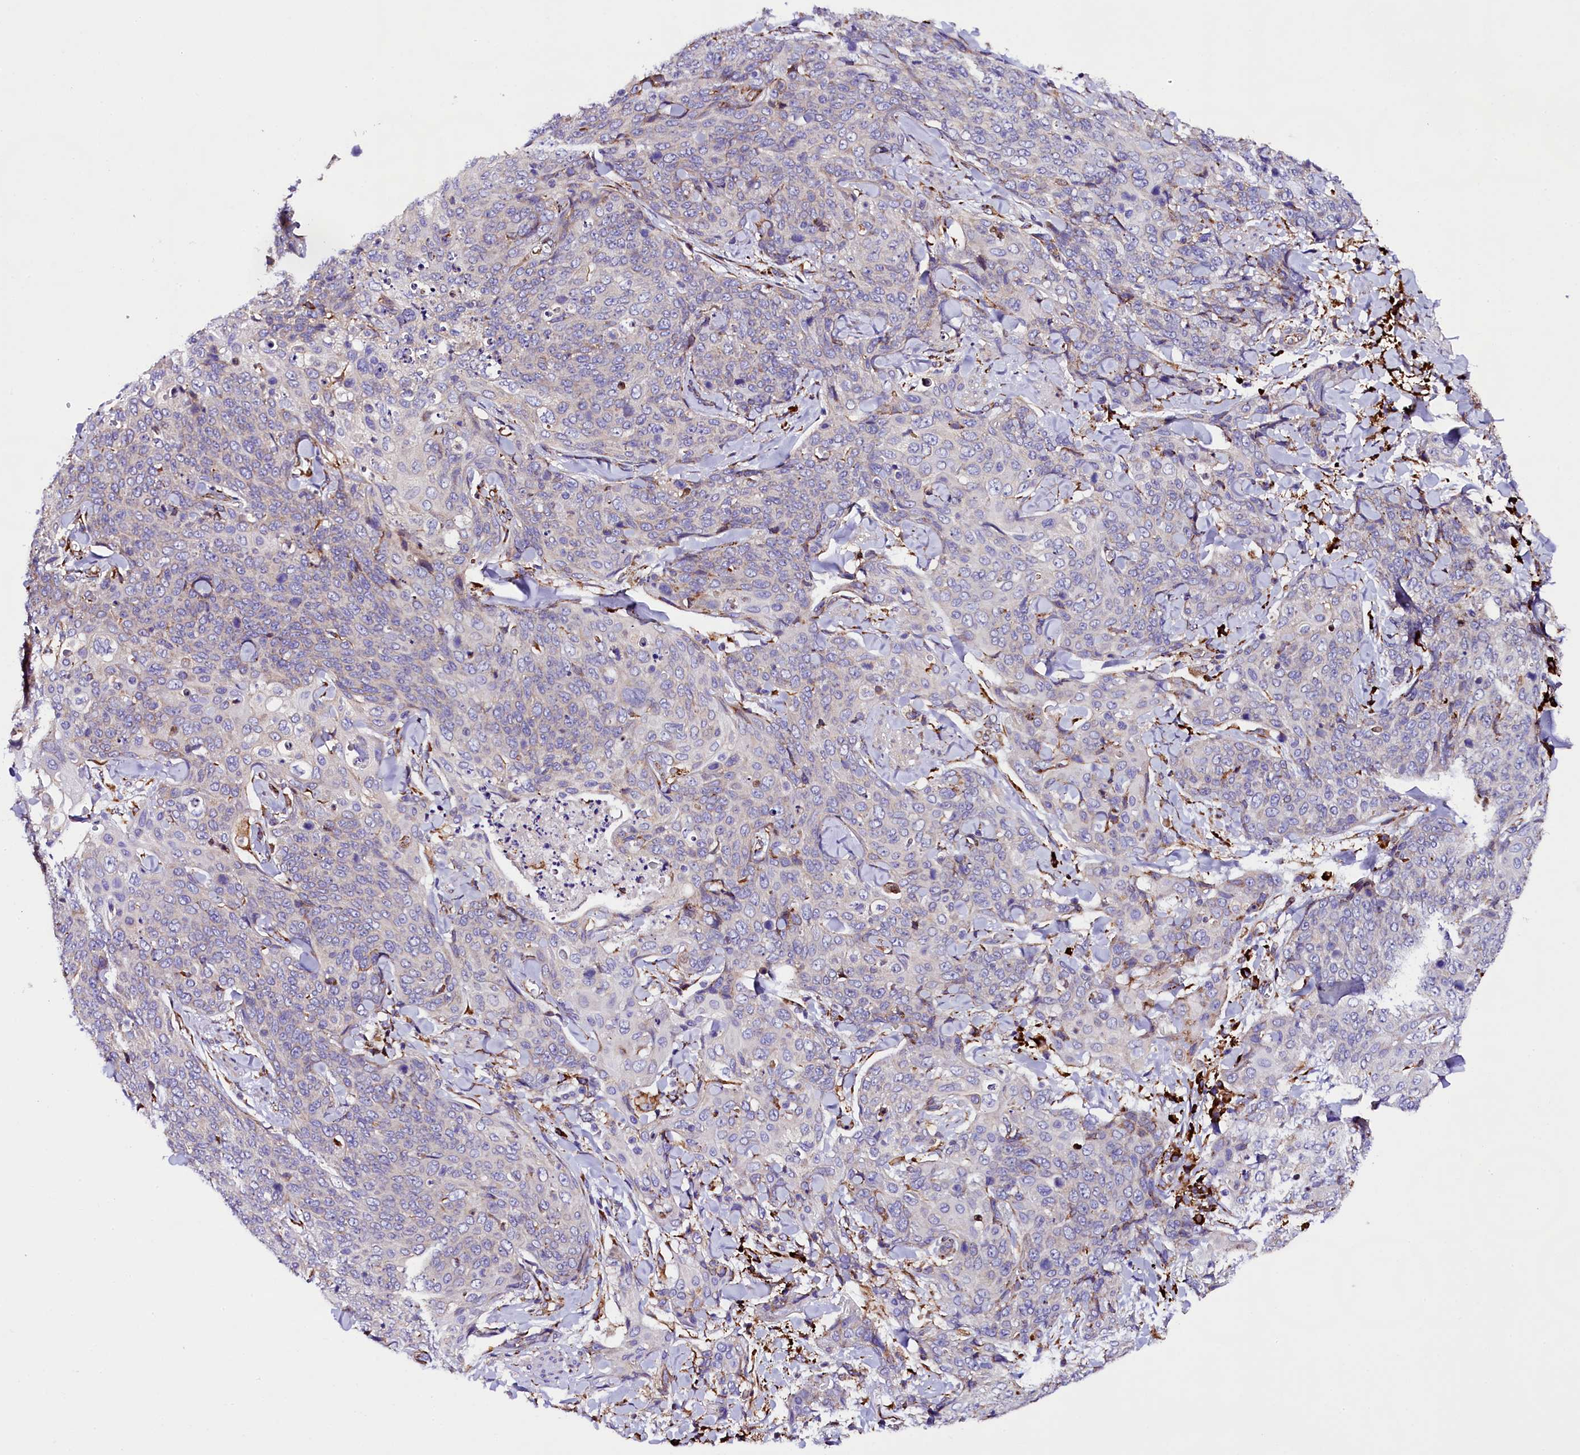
{"staining": {"intensity": "negative", "quantity": "none", "location": "none"}, "tissue": "skin cancer", "cell_type": "Tumor cells", "image_type": "cancer", "snomed": [{"axis": "morphology", "description": "Squamous cell carcinoma, NOS"}, {"axis": "topography", "description": "Skin"}, {"axis": "topography", "description": "Vulva"}], "caption": "High power microscopy image of an immunohistochemistry histopathology image of skin squamous cell carcinoma, revealing no significant positivity in tumor cells.", "gene": "CAPS2", "patient": {"sex": "female", "age": 85}}